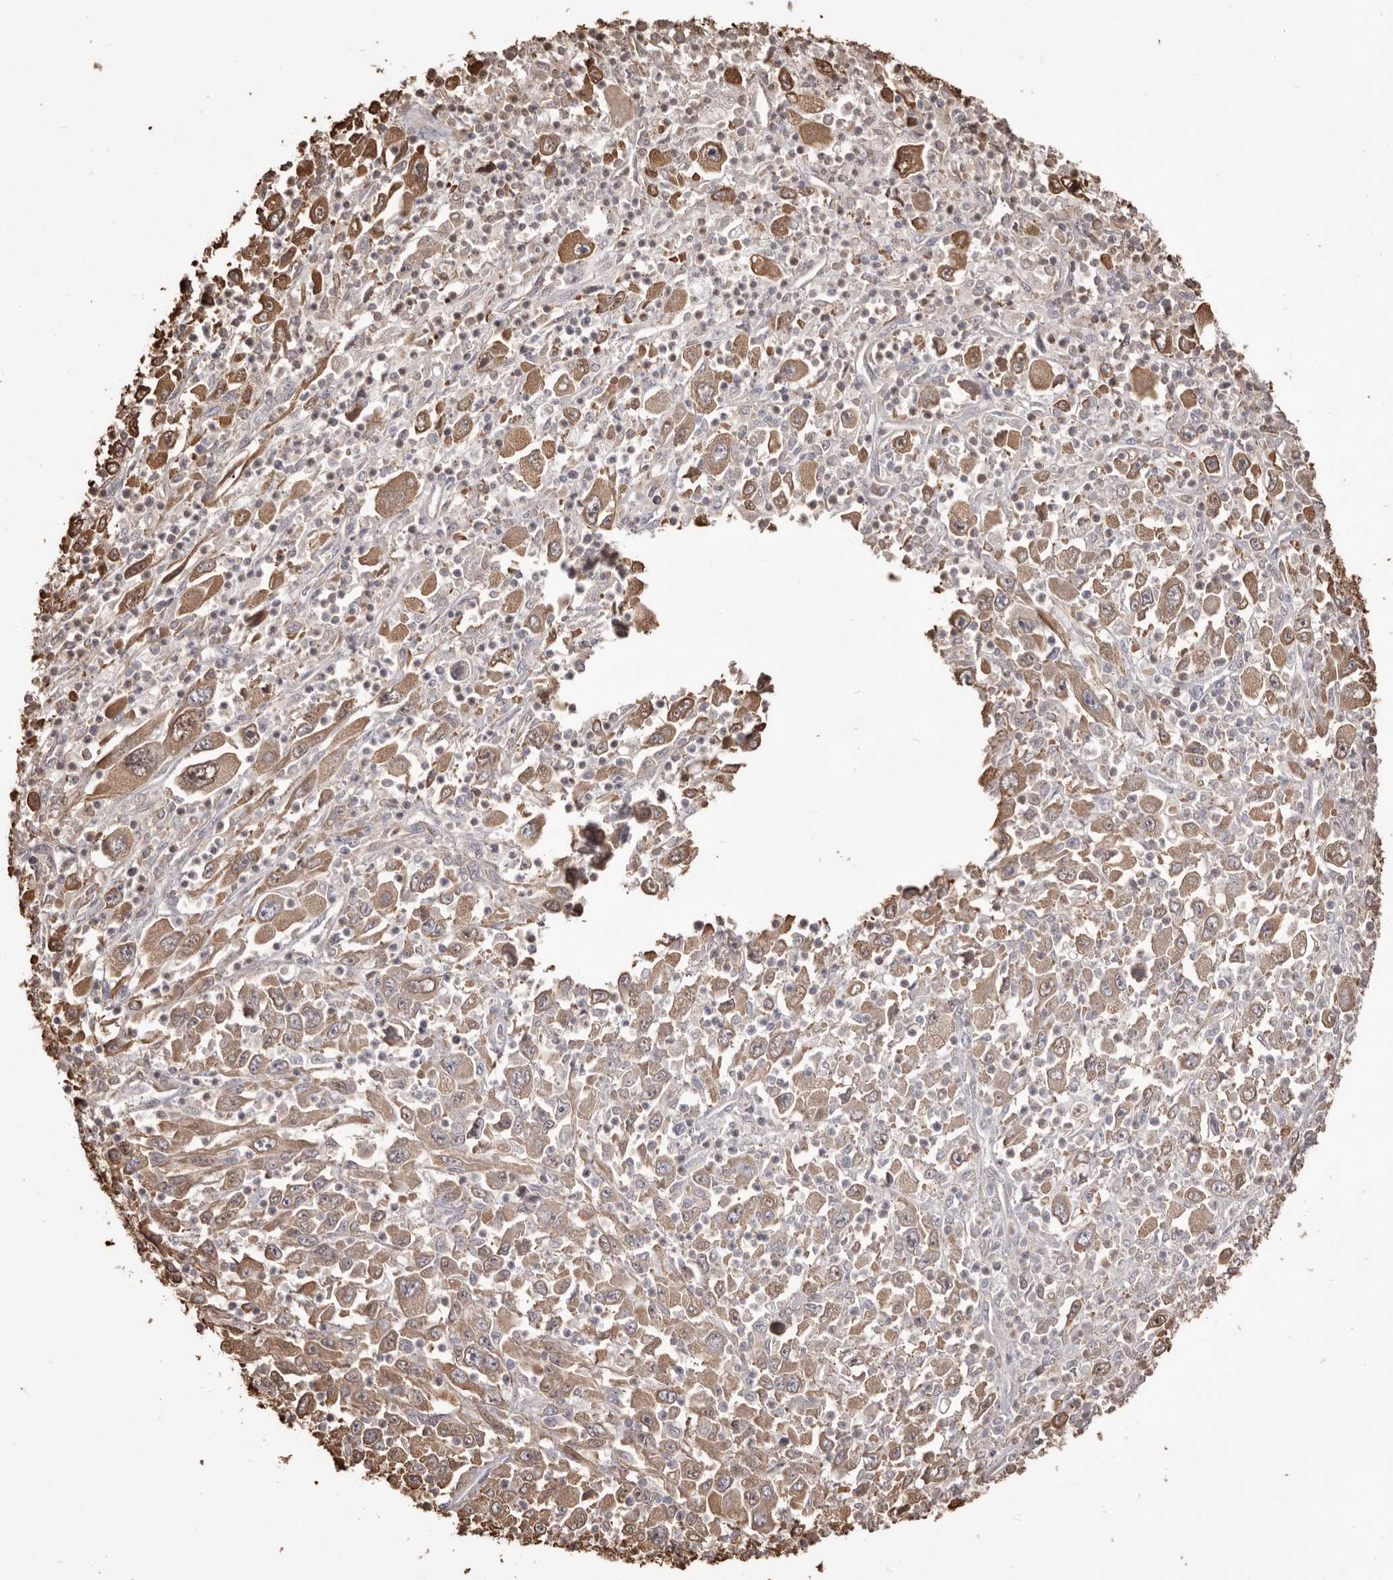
{"staining": {"intensity": "moderate", "quantity": ">75%", "location": "cytoplasmic/membranous"}, "tissue": "melanoma", "cell_type": "Tumor cells", "image_type": "cancer", "snomed": [{"axis": "morphology", "description": "Malignant melanoma, Metastatic site"}, {"axis": "topography", "description": "Skin"}], "caption": "A histopathology image showing moderate cytoplasmic/membranous expression in approximately >75% of tumor cells in melanoma, as visualized by brown immunohistochemical staining.", "gene": "PKM", "patient": {"sex": "female", "age": 56}}